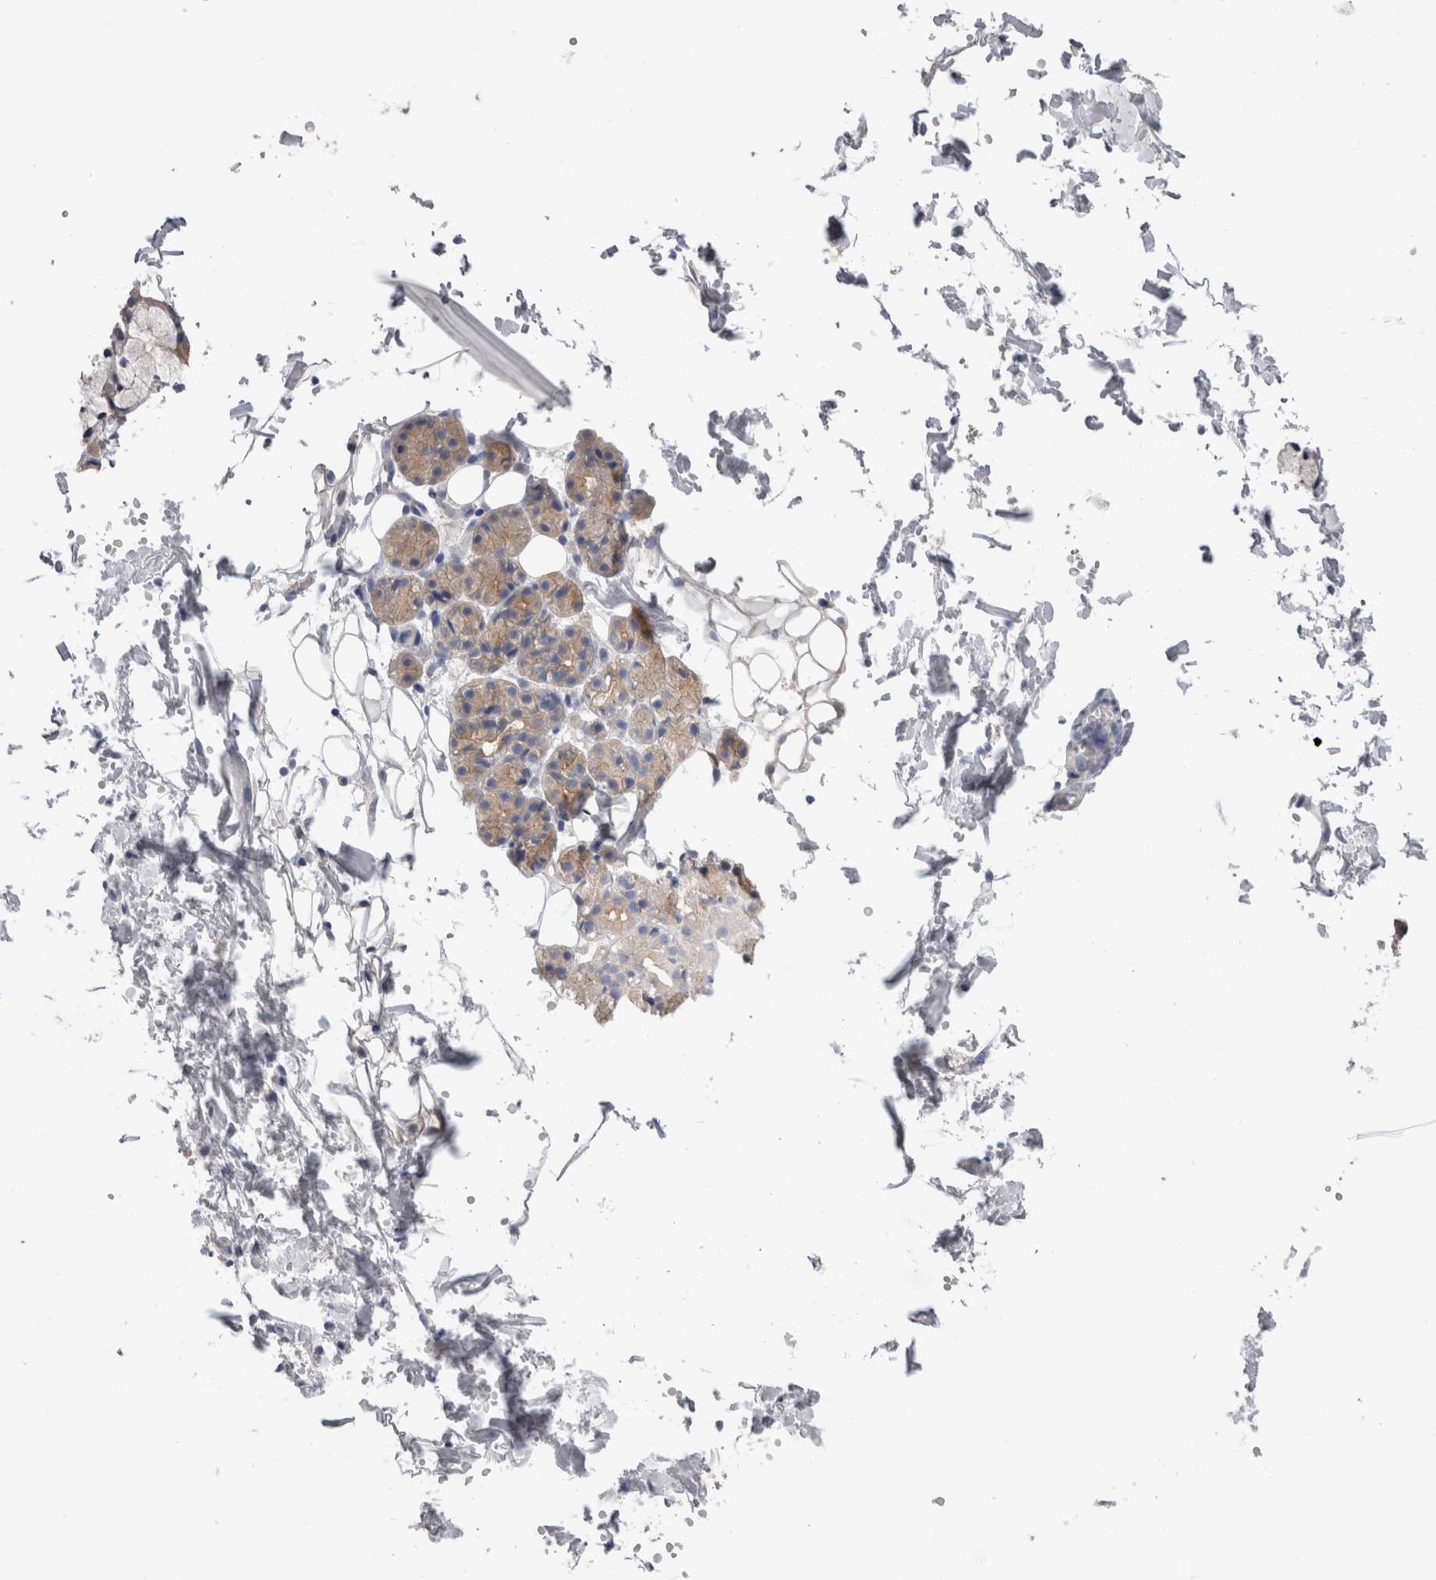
{"staining": {"intensity": "moderate", "quantity": ">75%", "location": "cytoplasmic/membranous"}, "tissue": "salivary gland", "cell_type": "Glandular cells", "image_type": "normal", "snomed": [{"axis": "morphology", "description": "Normal tissue, NOS"}, {"axis": "topography", "description": "Salivary gland"}], "caption": "This histopathology image shows normal salivary gland stained with immunohistochemistry to label a protein in brown. The cytoplasmic/membranous of glandular cells show moderate positivity for the protein. Nuclei are counter-stained blue.", "gene": "OTOR", "patient": {"sex": "male", "age": 63}}